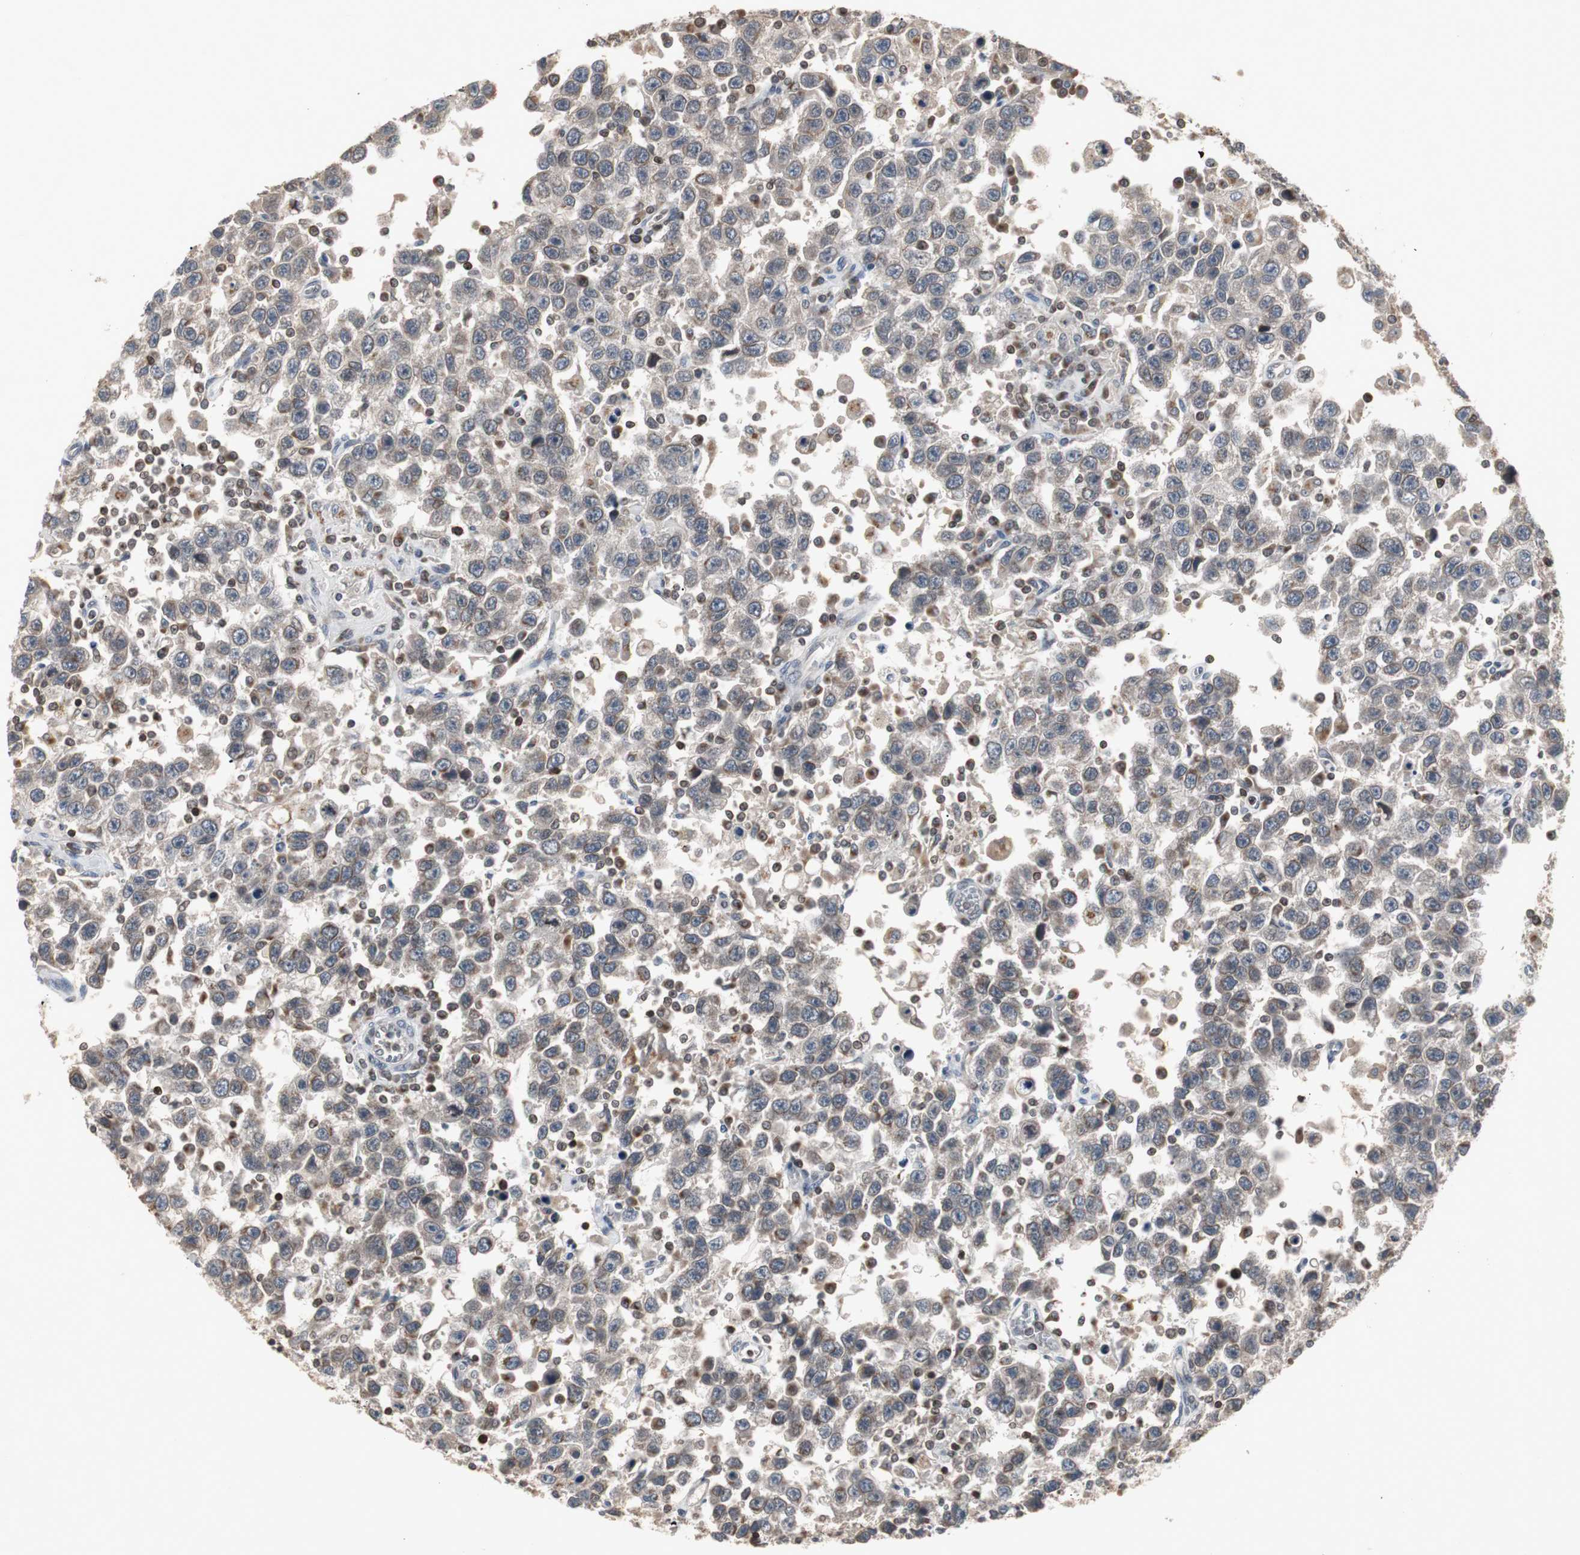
{"staining": {"intensity": "moderate", "quantity": "25%-75%", "location": "cytoplasmic/membranous,nuclear"}, "tissue": "testis cancer", "cell_type": "Tumor cells", "image_type": "cancer", "snomed": [{"axis": "morphology", "description": "Seminoma, NOS"}, {"axis": "topography", "description": "Testis"}], "caption": "The immunohistochemical stain labels moderate cytoplasmic/membranous and nuclear expression in tumor cells of testis cancer tissue.", "gene": "ZNF396", "patient": {"sex": "male", "age": 41}}